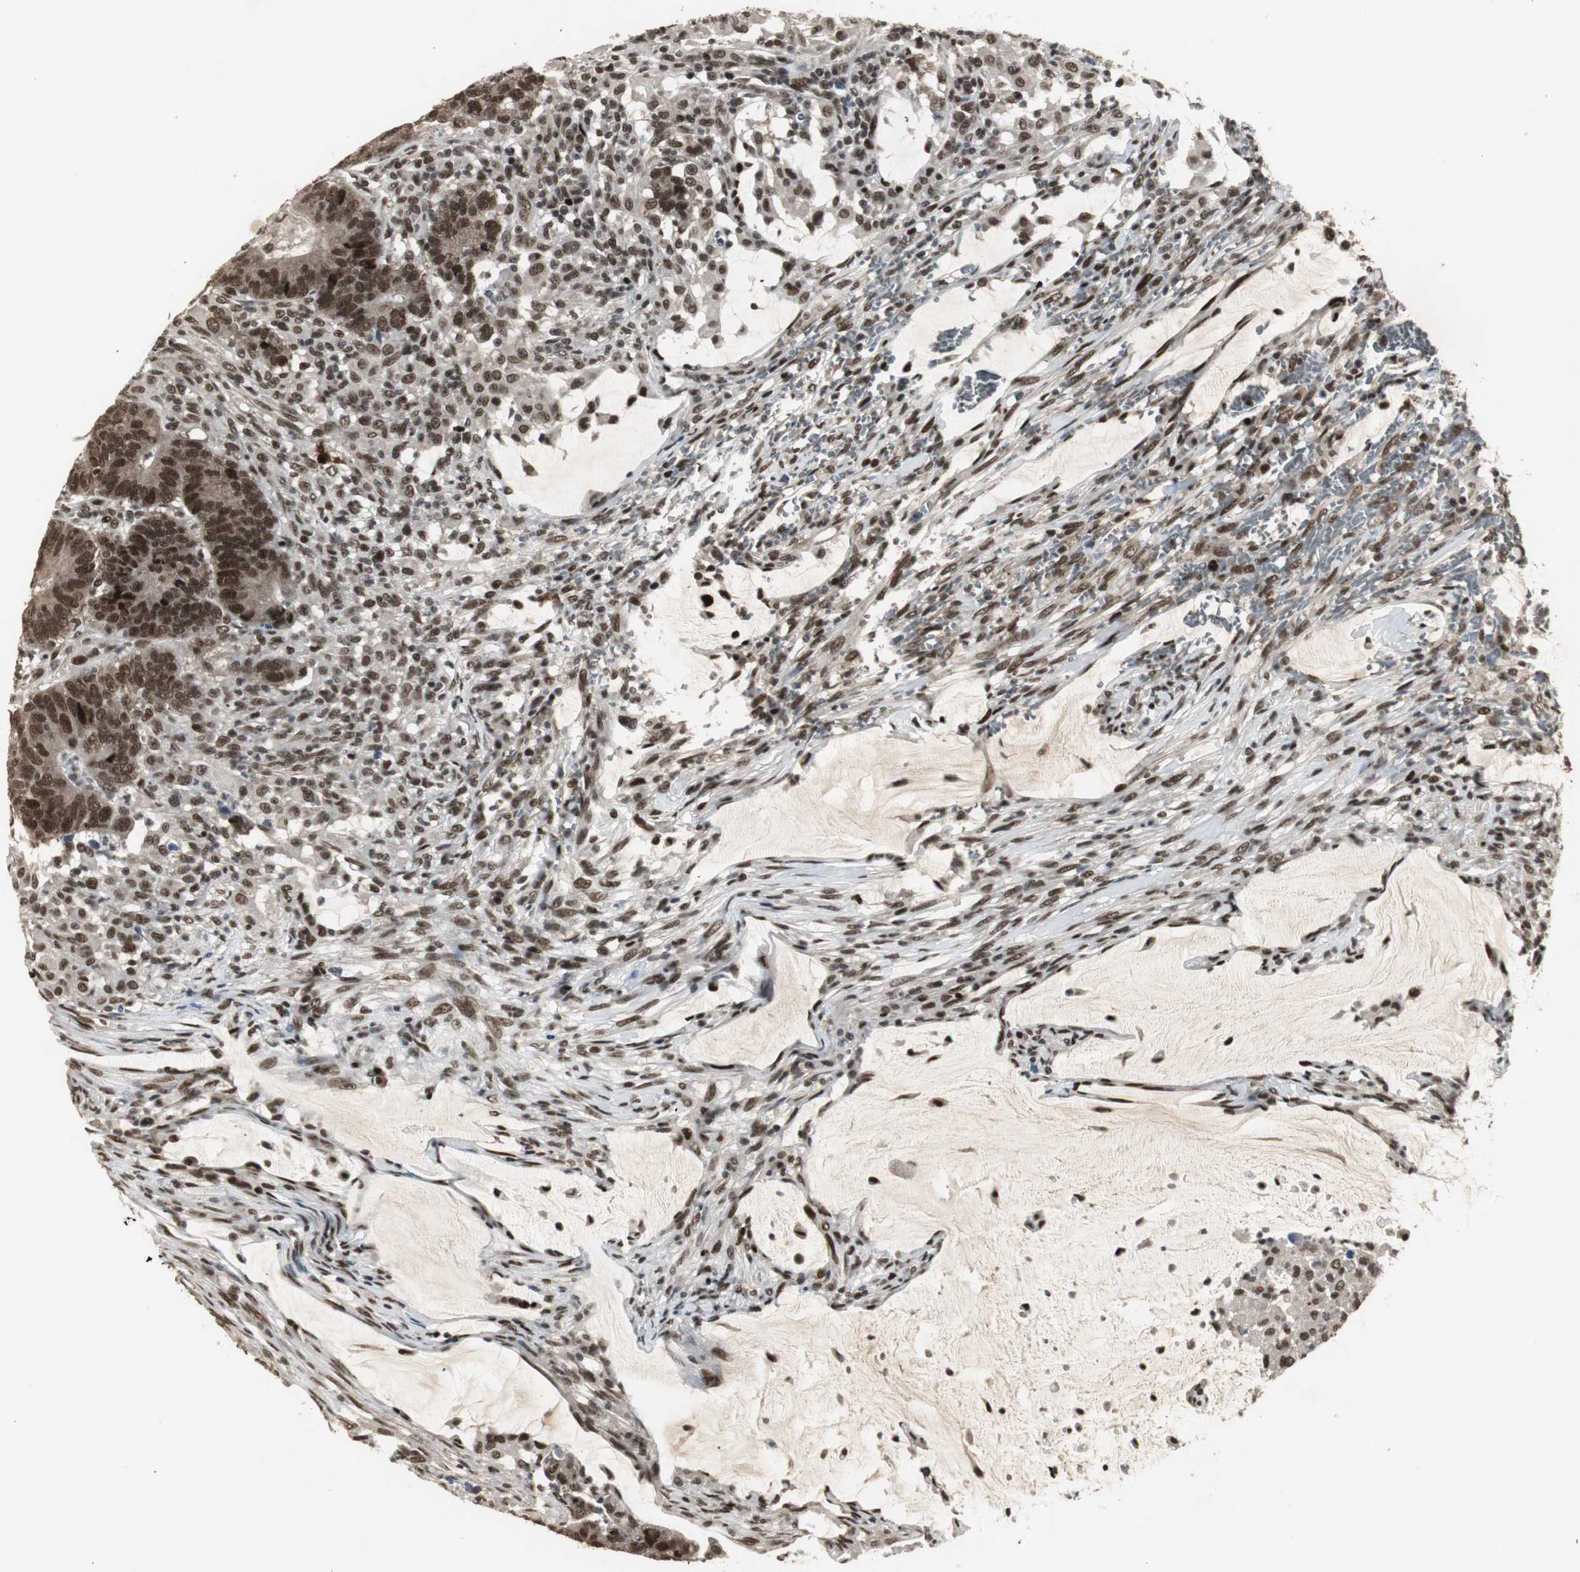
{"staining": {"intensity": "strong", "quantity": ">75%", "location": "cytoplasmic/membranous,nuclear"}, "tissue": "colorectal cancer", "cell_type": "Tumor cells", "image_type": "cancer", "snomed": [{"axis": "morphology", "description": "Adenocarcinoma, NOS"}, {"axis": "topography", "description": "Colon"}], "caption": "Colorectal cancer stained for a protein (brown) reveals strong cytoplasmic/membranous and nuclear positive positivity in approximately >75% of tumor cells.", "gene": "TAF5", "patient": {"sex": "male", "age": 45}}